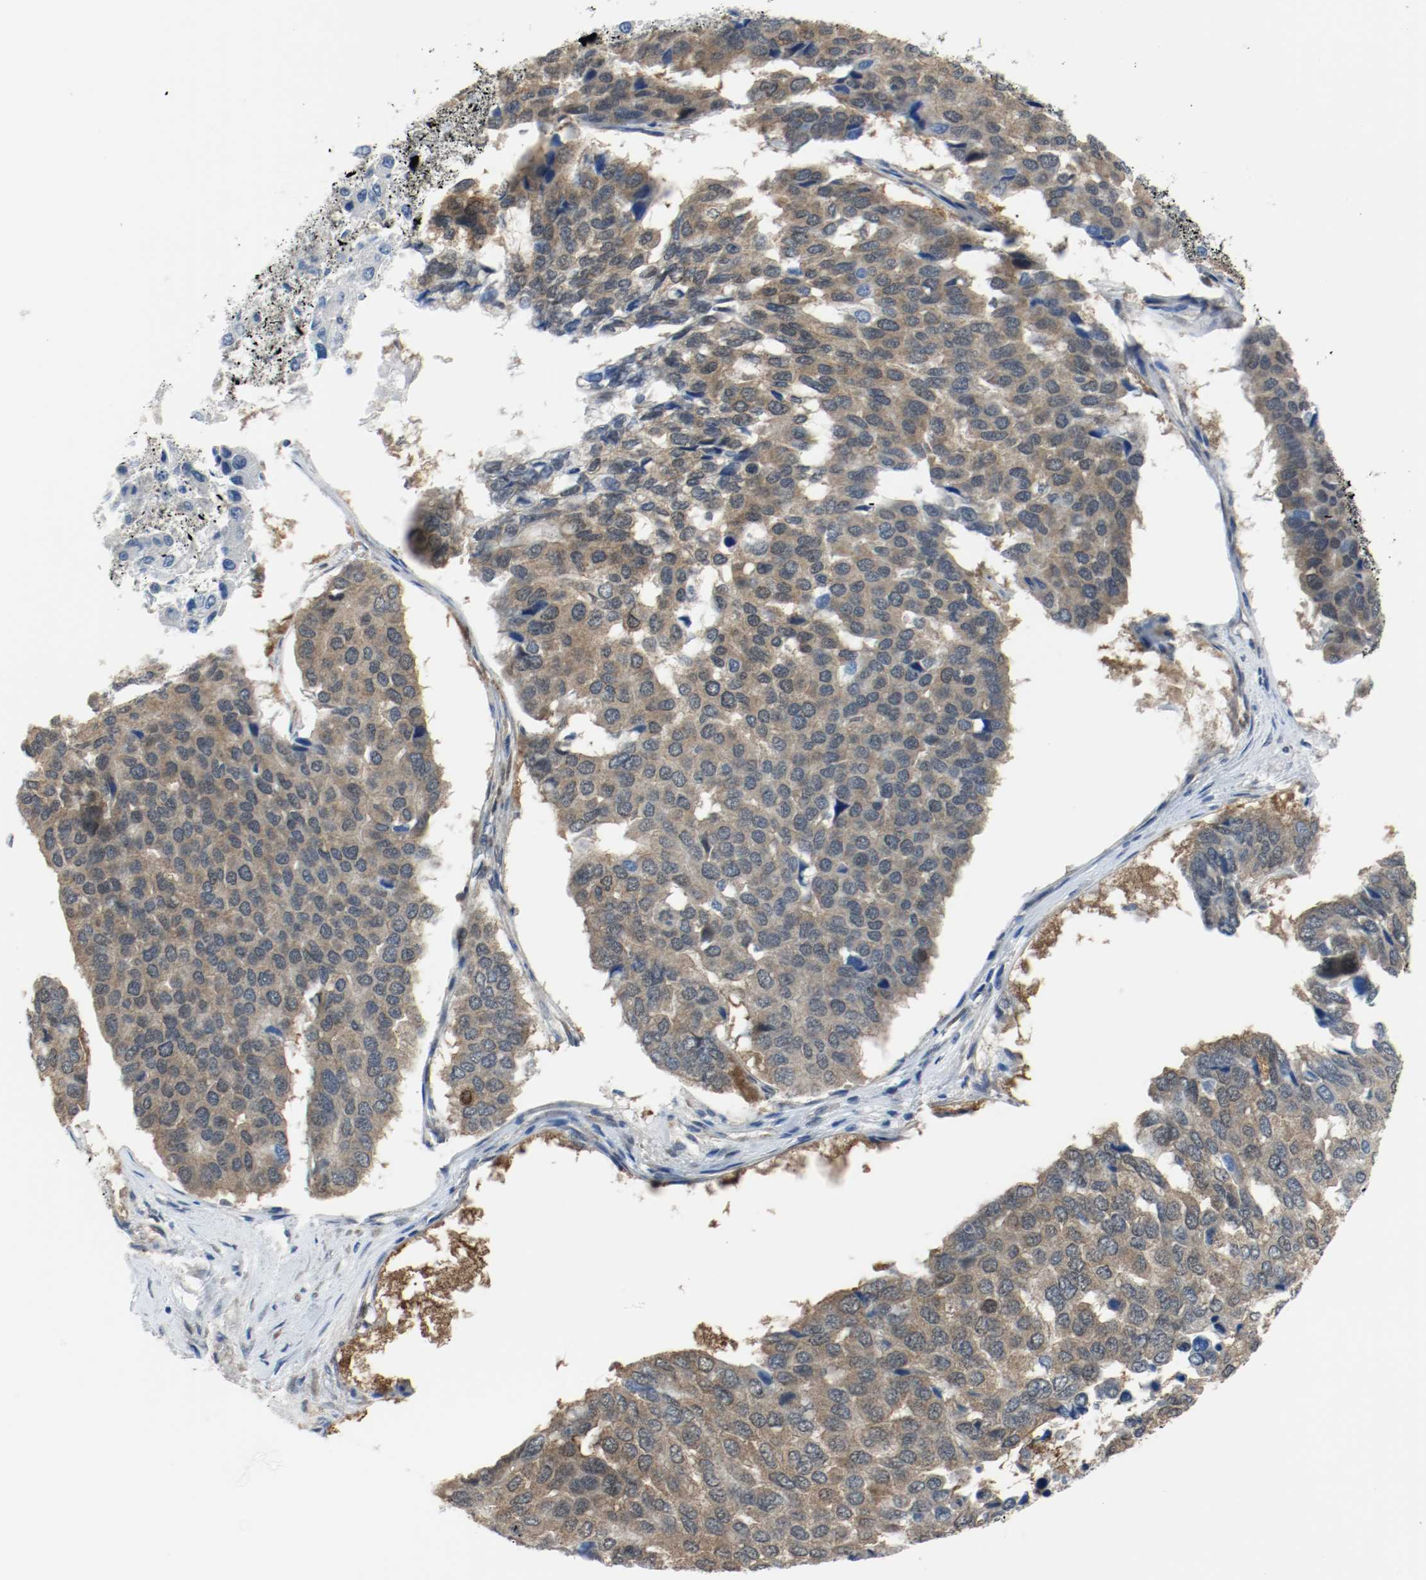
{"staining": {"intensity": "weak", "quantity": ">75%", "location": "cytoplasmic/membranous,nuclear"}, "tissue": "pancreatic cancer", "cell_type": "Tumor cells", "image_type": "cancer", "snomed": [{"axis": "morphology", "description": "Adenocarcinoma, NOS"}, {"axis": "topography", "description": "Pancreas"}], "caption": "Pancreatic cancer (adenocarcinoma) stained for a protein displays weak cytoplasmic/membranous and nuclear positivity in tumor cells.", "gene": "PPME1", "patient": {"sex": "male", "age": 50}}